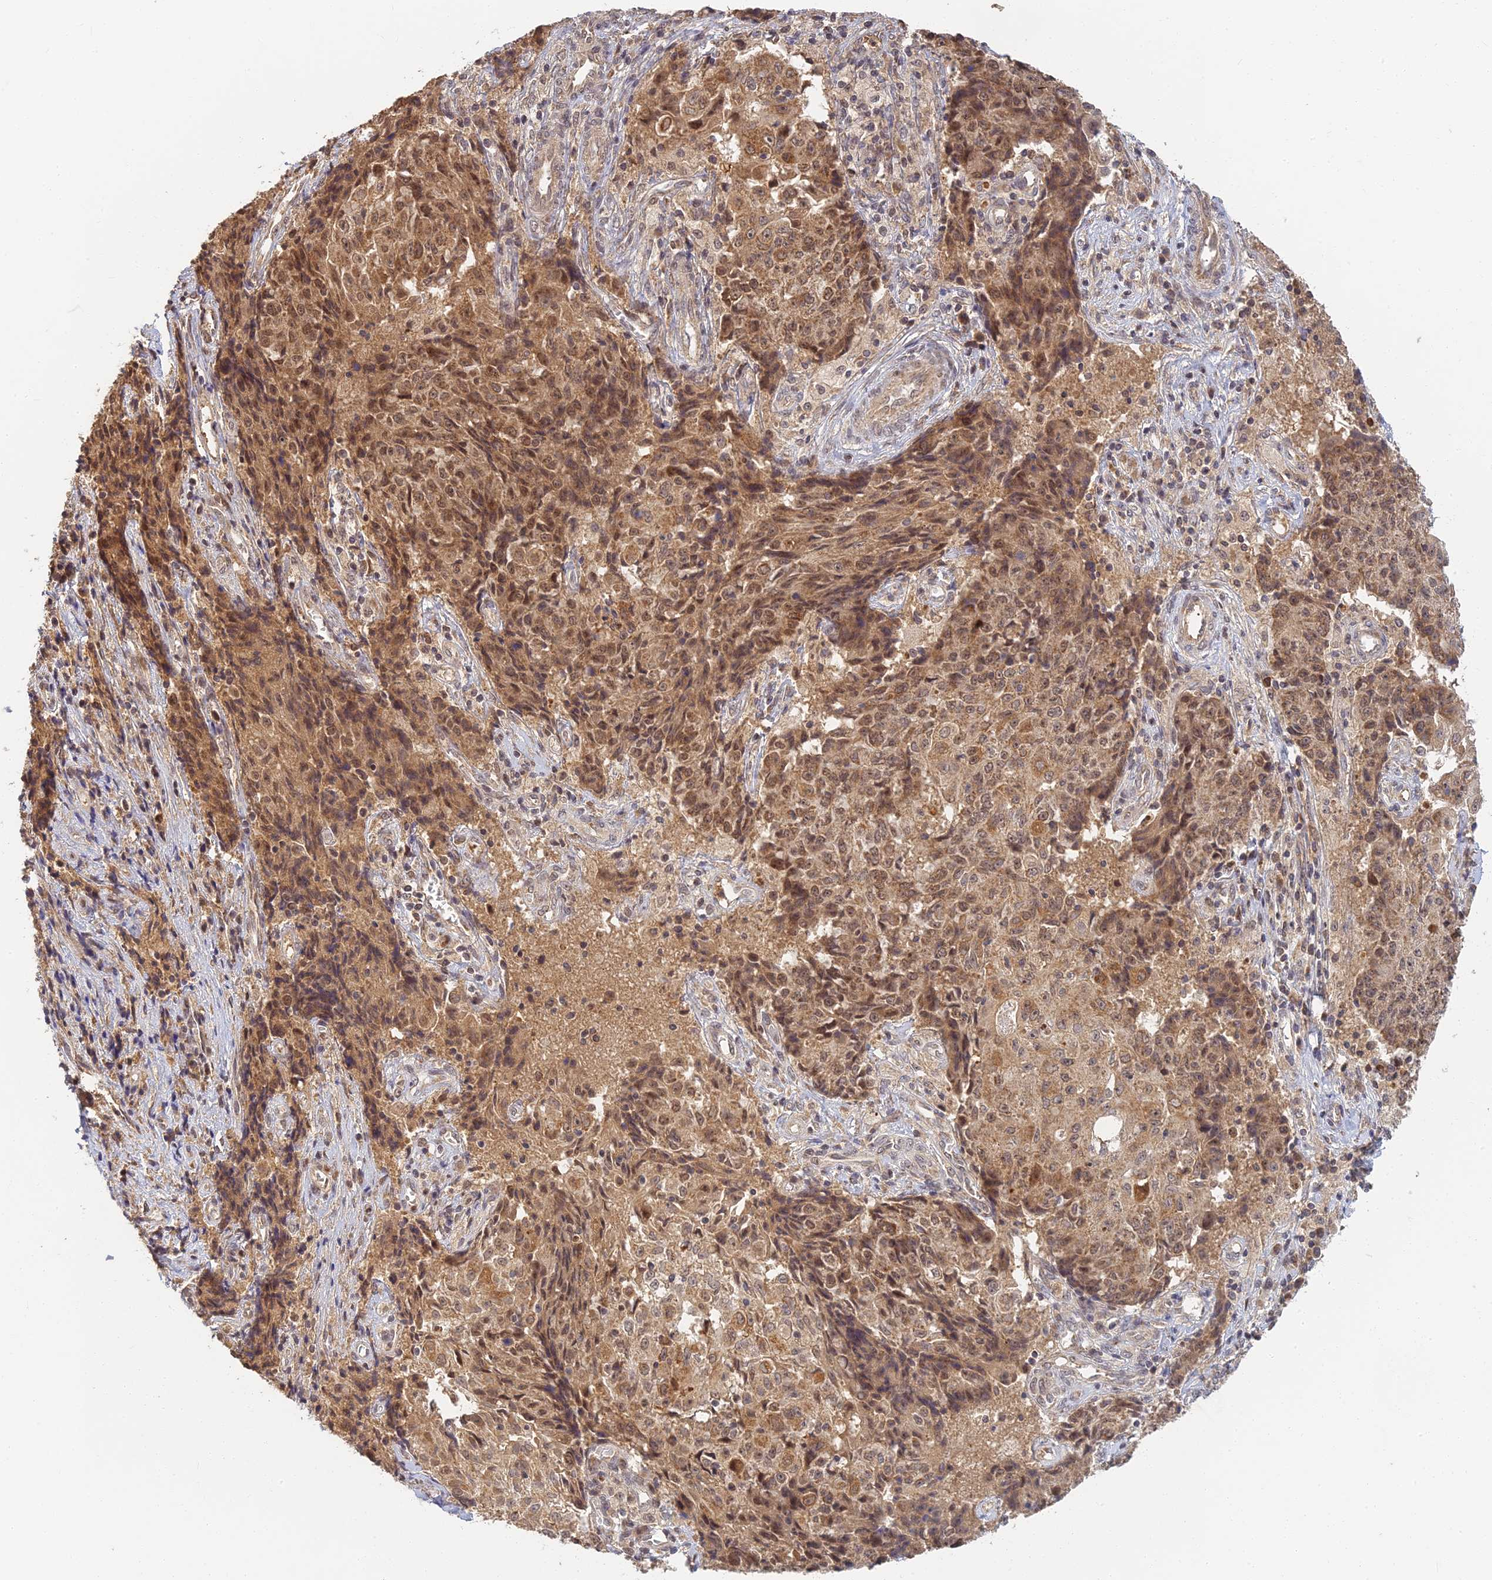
{"staining": {"intensity": "moderate", "quantity": ">75%", "location": "cytoplasmic/membranous"}, "tissue": "ovarian cancer", "cell_type": "Tumor cells", "image_type": "cancer", "snomed": [{"axis": "morphology", "description": "Carcinoma, endometroid"}, {"axis": "topography", "description": "Ovary"}], "caption": "Brown immunohistochemical staining in human ovarian cancer (endometroid carcinoma) reveals moderate cytoplasmic/membranous staining in about >75% of tumor cells.", "gene": "RGL3", "patient": {"sex": "female", "age": 42}}